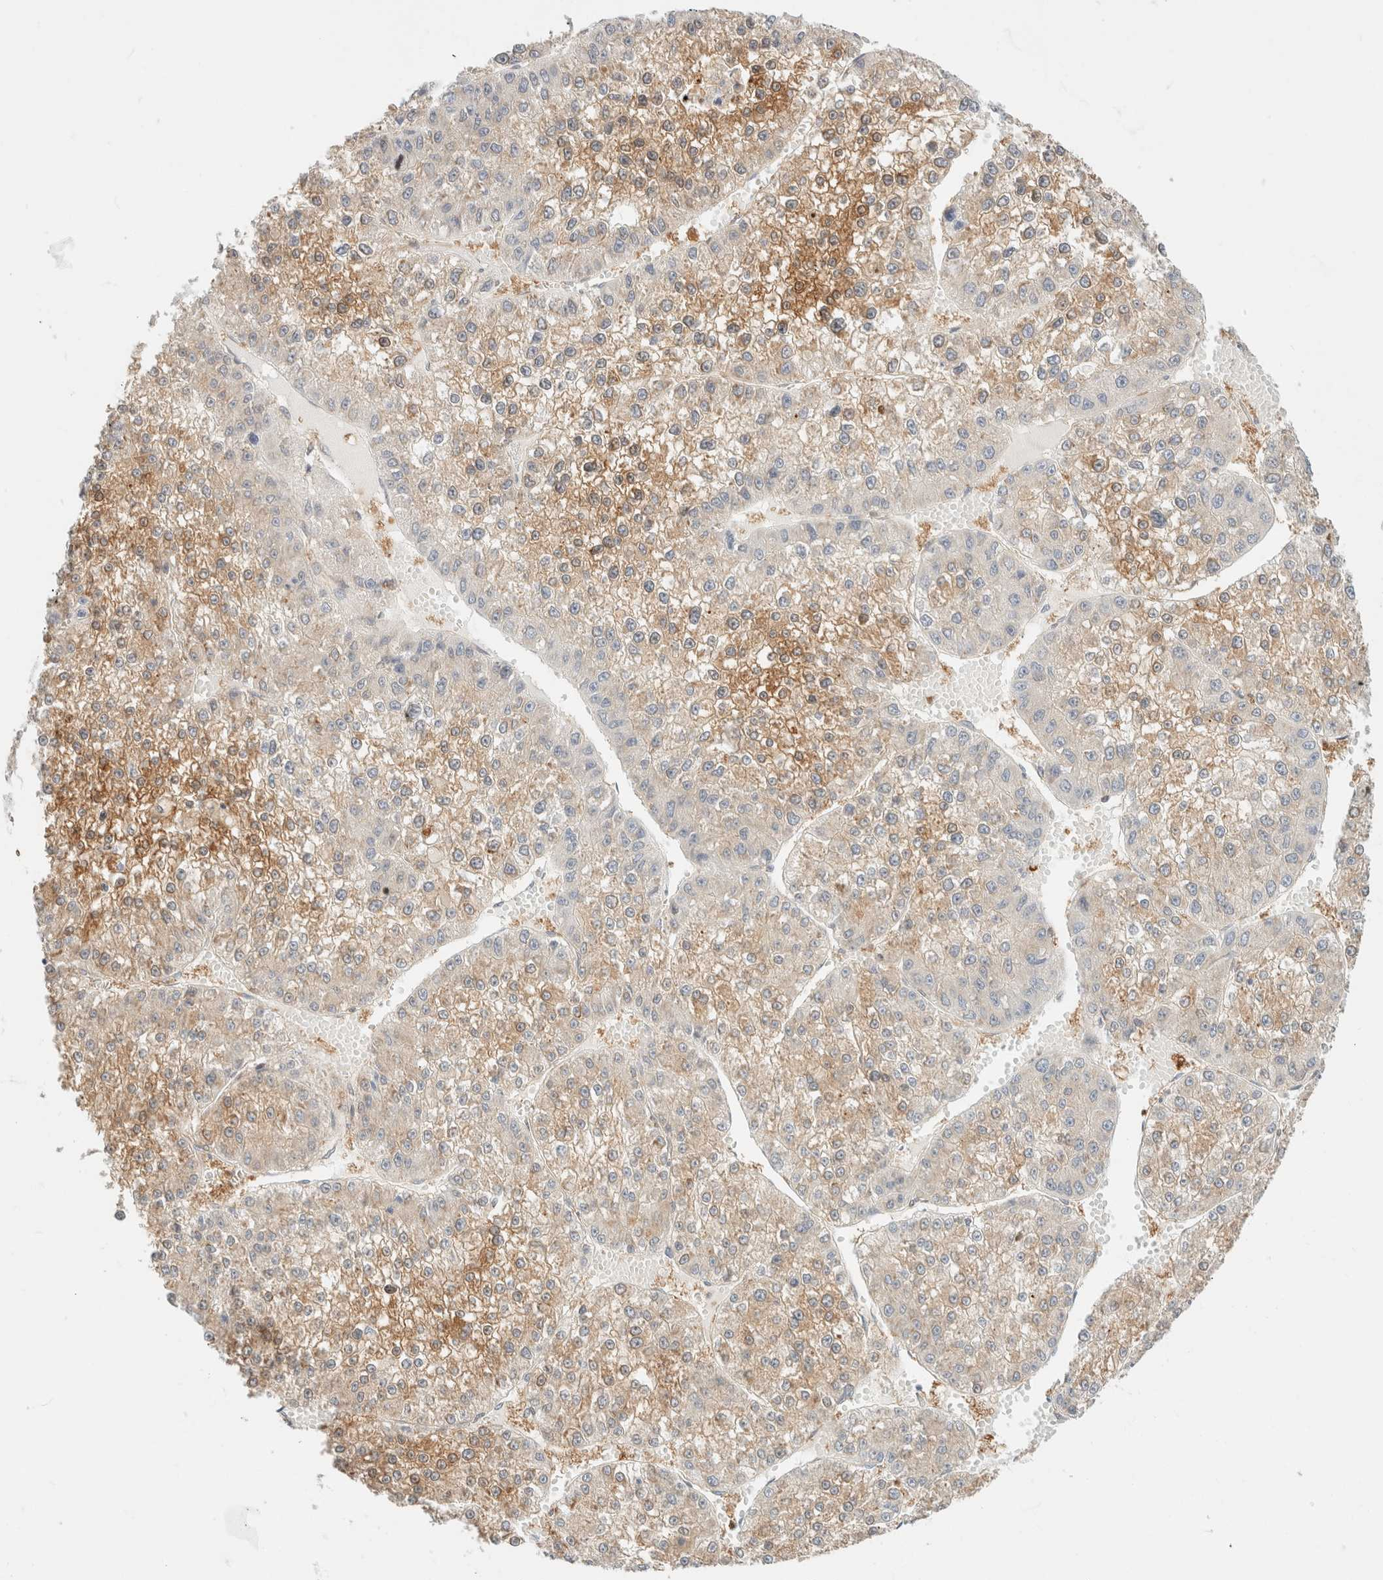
{"staining": {"intensity": "moderate", "quantity": "25%-75%", "location": "cytoplasmic/membranous"}, "tissue": "liver cancer", "cell_type": "Tumor cells", "image_type": "cancer", "snomed": [{"axis": "morphology", "description": "Carcinoma, Hepatocellular, NOS"}, {"axis": "topography", "description": "Liver"}], "caption": "The photomicrograph displays a brown stain indicating the presence of a protein in the cytoplasmic/membranous of tumor cells in liver hepatocellular carcinoma.", "gene": "GPI", "patient": {"sex": "female", "age": 73}}